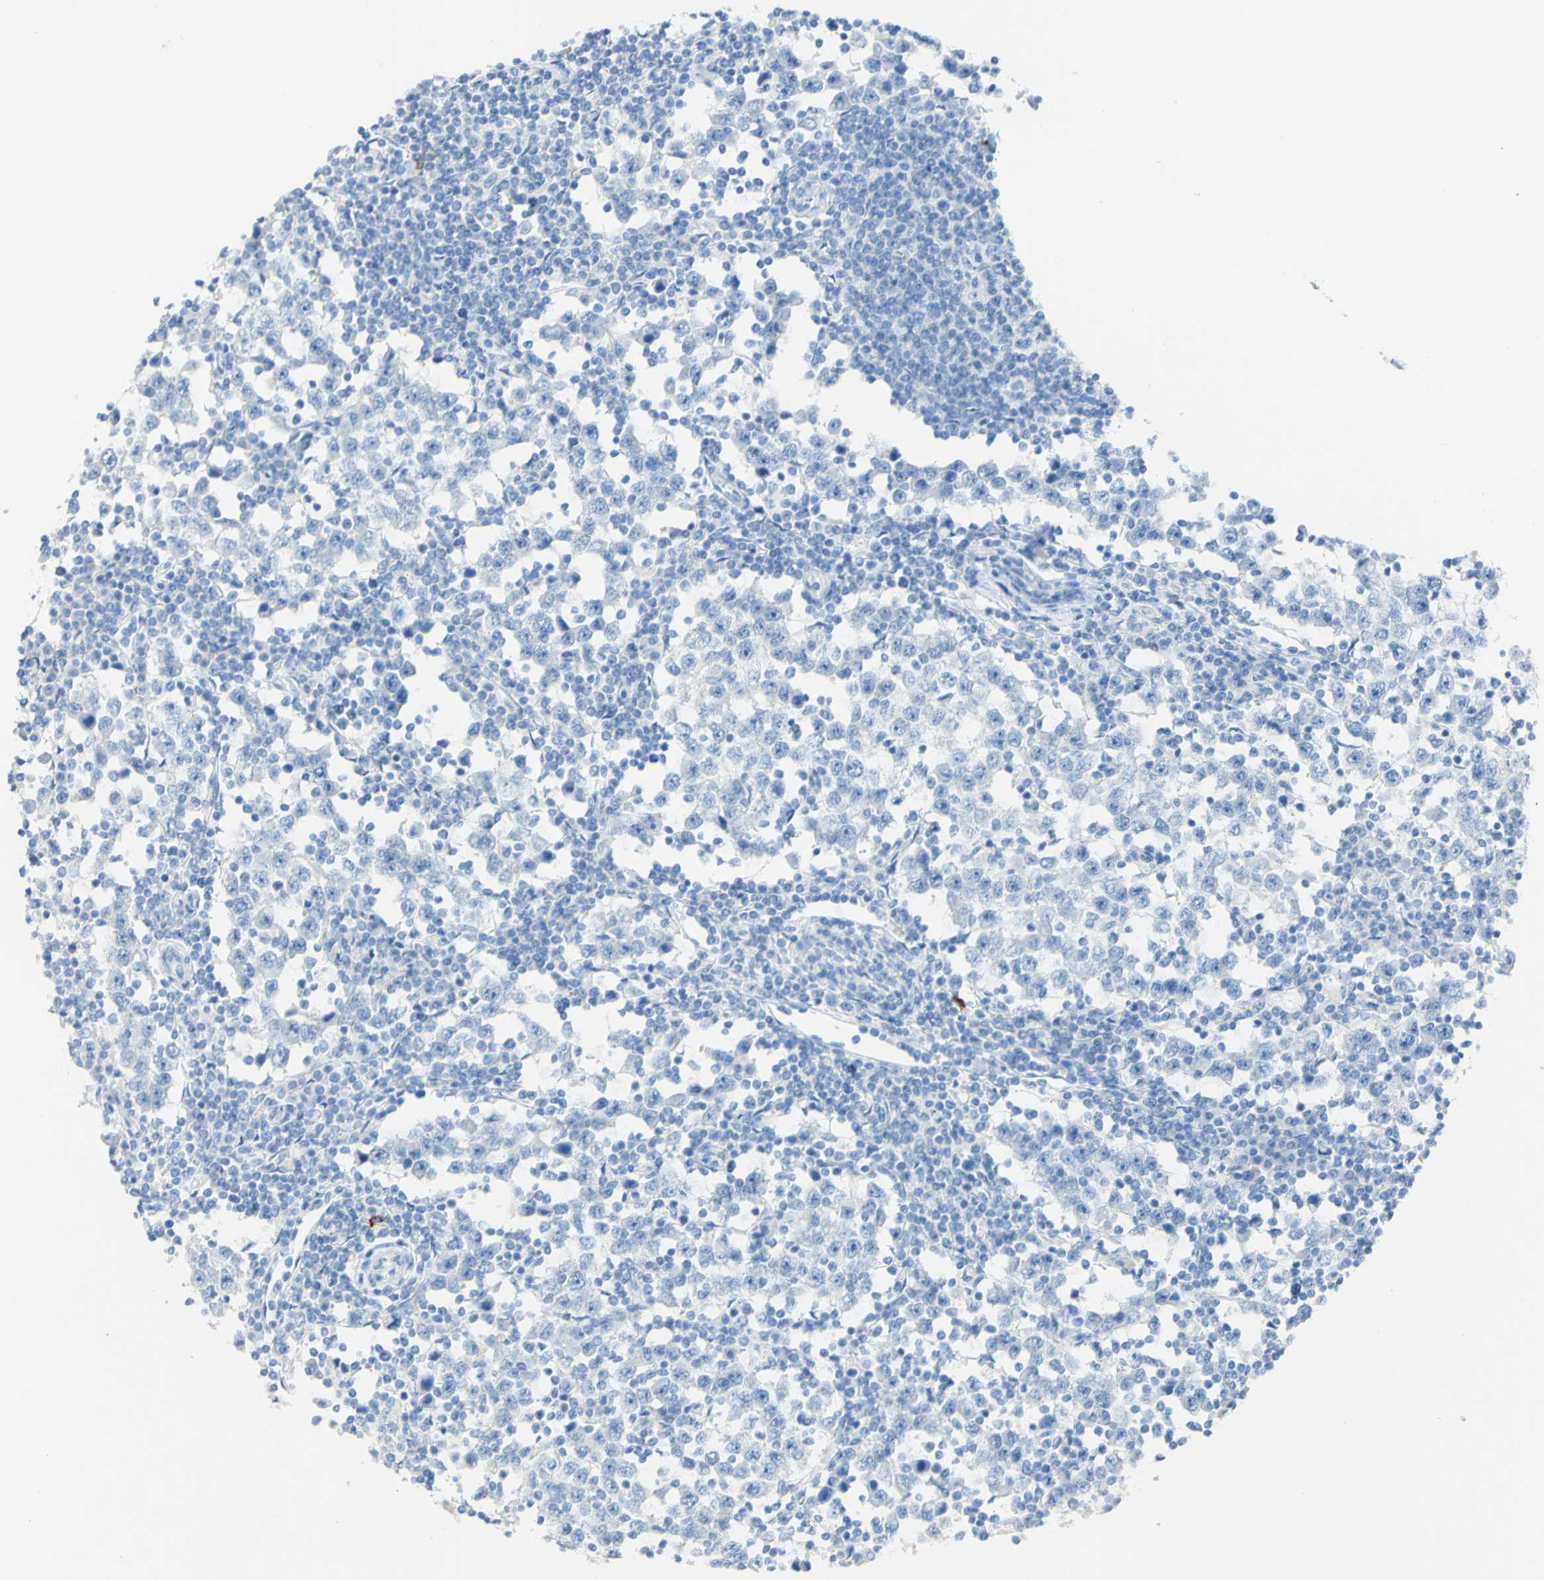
{"staining": {"intensity": "negative", "quantity": "none", "location": "none"}, "tissue": "testis cancer", "cell_type": "Tumor cells", "image_type": "cancer", "snomed": [{"axis": "morphology", "description": "Seminoma, NOS"}, {"axis": "topography", "description": "Testis"}], "caption": "Tumor cells are negative for protein expression in human testis cancer. (Stains: DAB (3,3'-diaminobenzidine) IHC with hematoxylin counter stain, Microscopy: brightfield microscopy at high magnification).", "gene": "PIGR", "patient": {"sex": "male", "age": 65}}